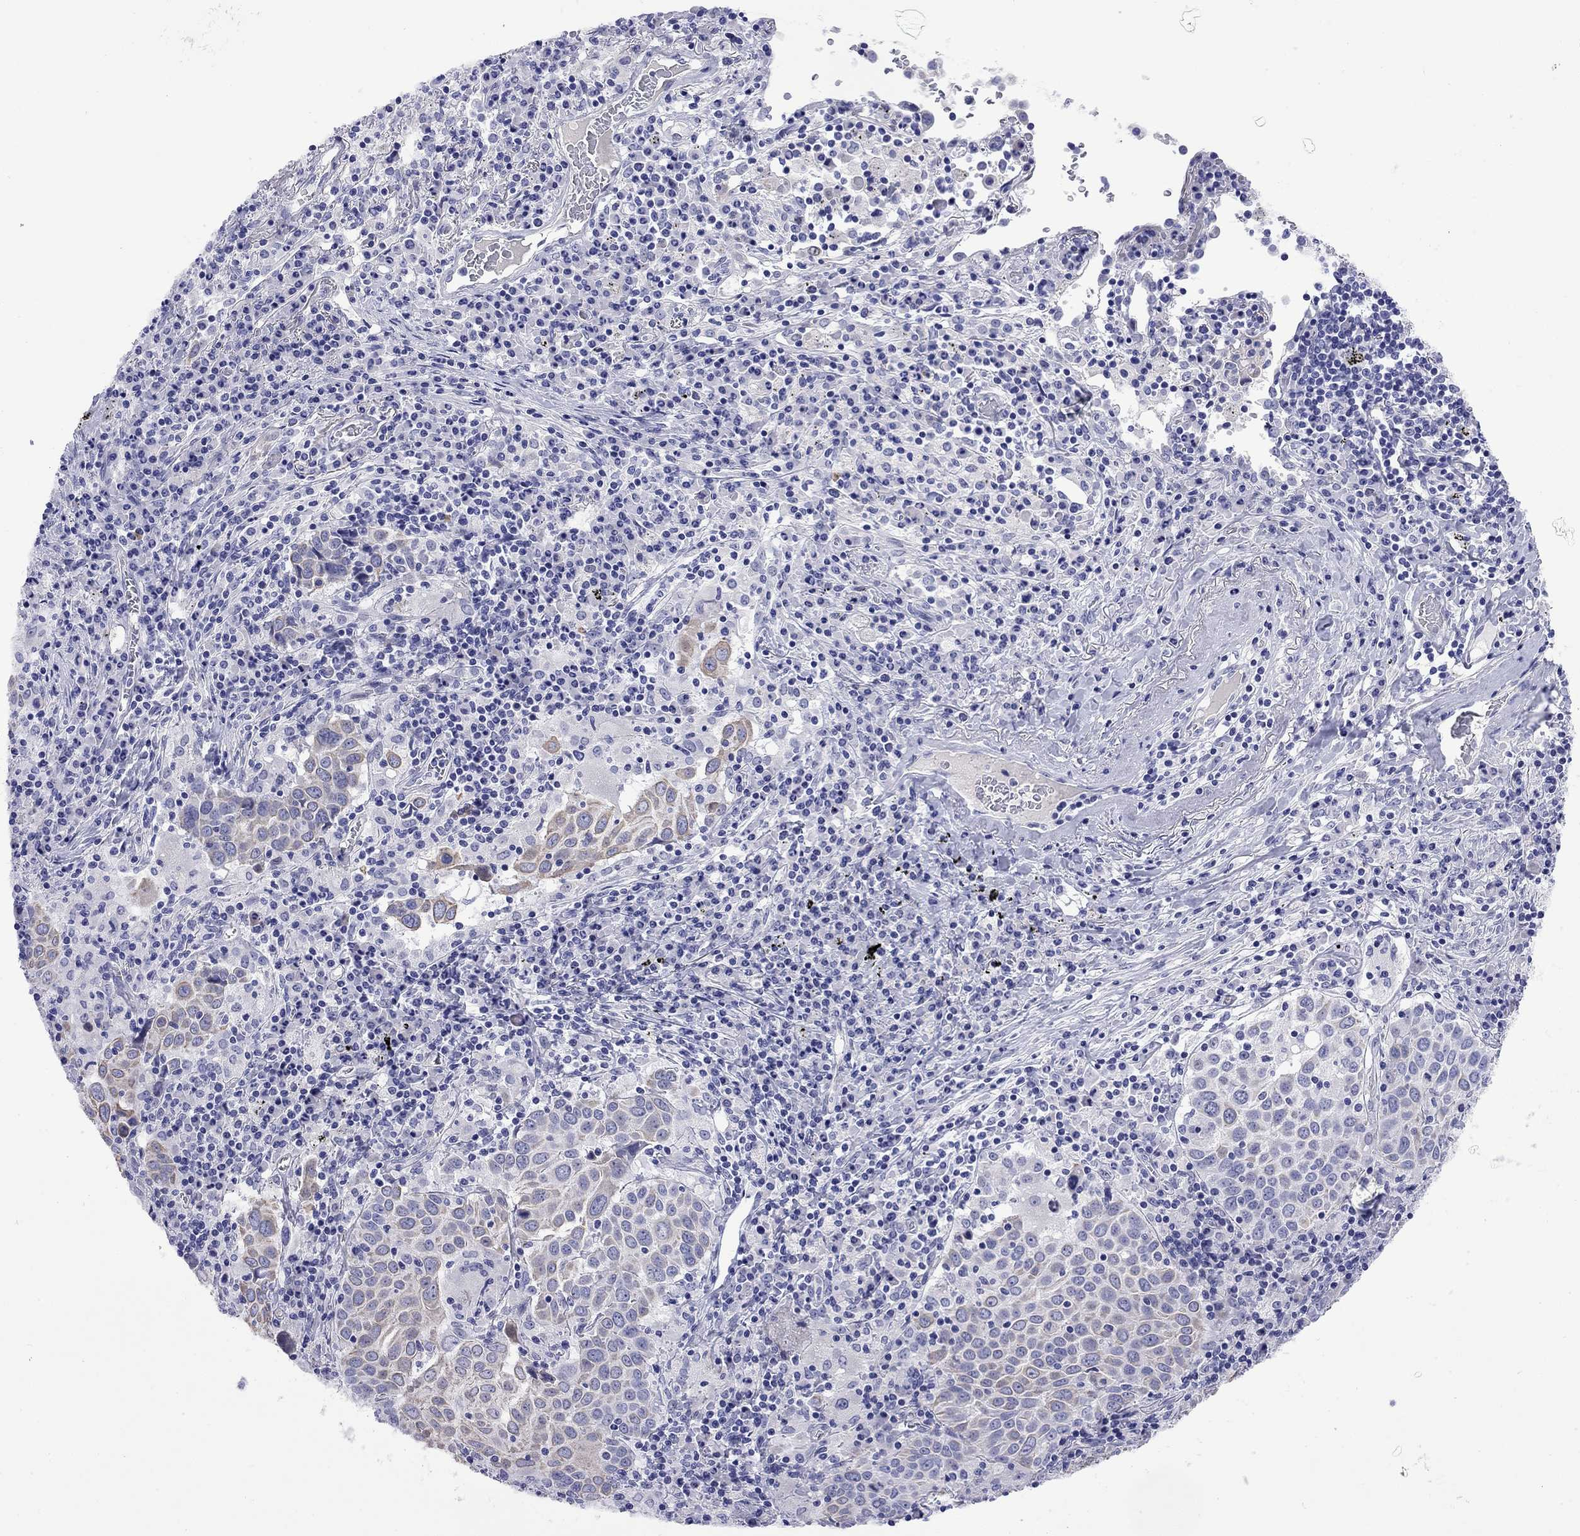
{"staining": {"intensity": "weak", "quantity": ">75%", "location": "cytoplasmic/membranous"}, "tissue": "lung cancer", "cell_type": "Tumor cells", "image_type": "cancer", "snomed": [{"axis": "morphology", "description": "Squamous cell carcinoma, NOS"}, {"axis": "topography", "description": "Lung"}], "caption": "Protein expression by immunohistochemistry reveals weak cytoplasmic/membranous staining in about >75% of tumor cells in lung cancer (squamous cell carcinoma). Immunohistochemistry (ihc) stains the protein of interest in brown and the nuclei are stained blue.", "gene": "CMYA5", "patient": {"sex": "male", "age": 57}}